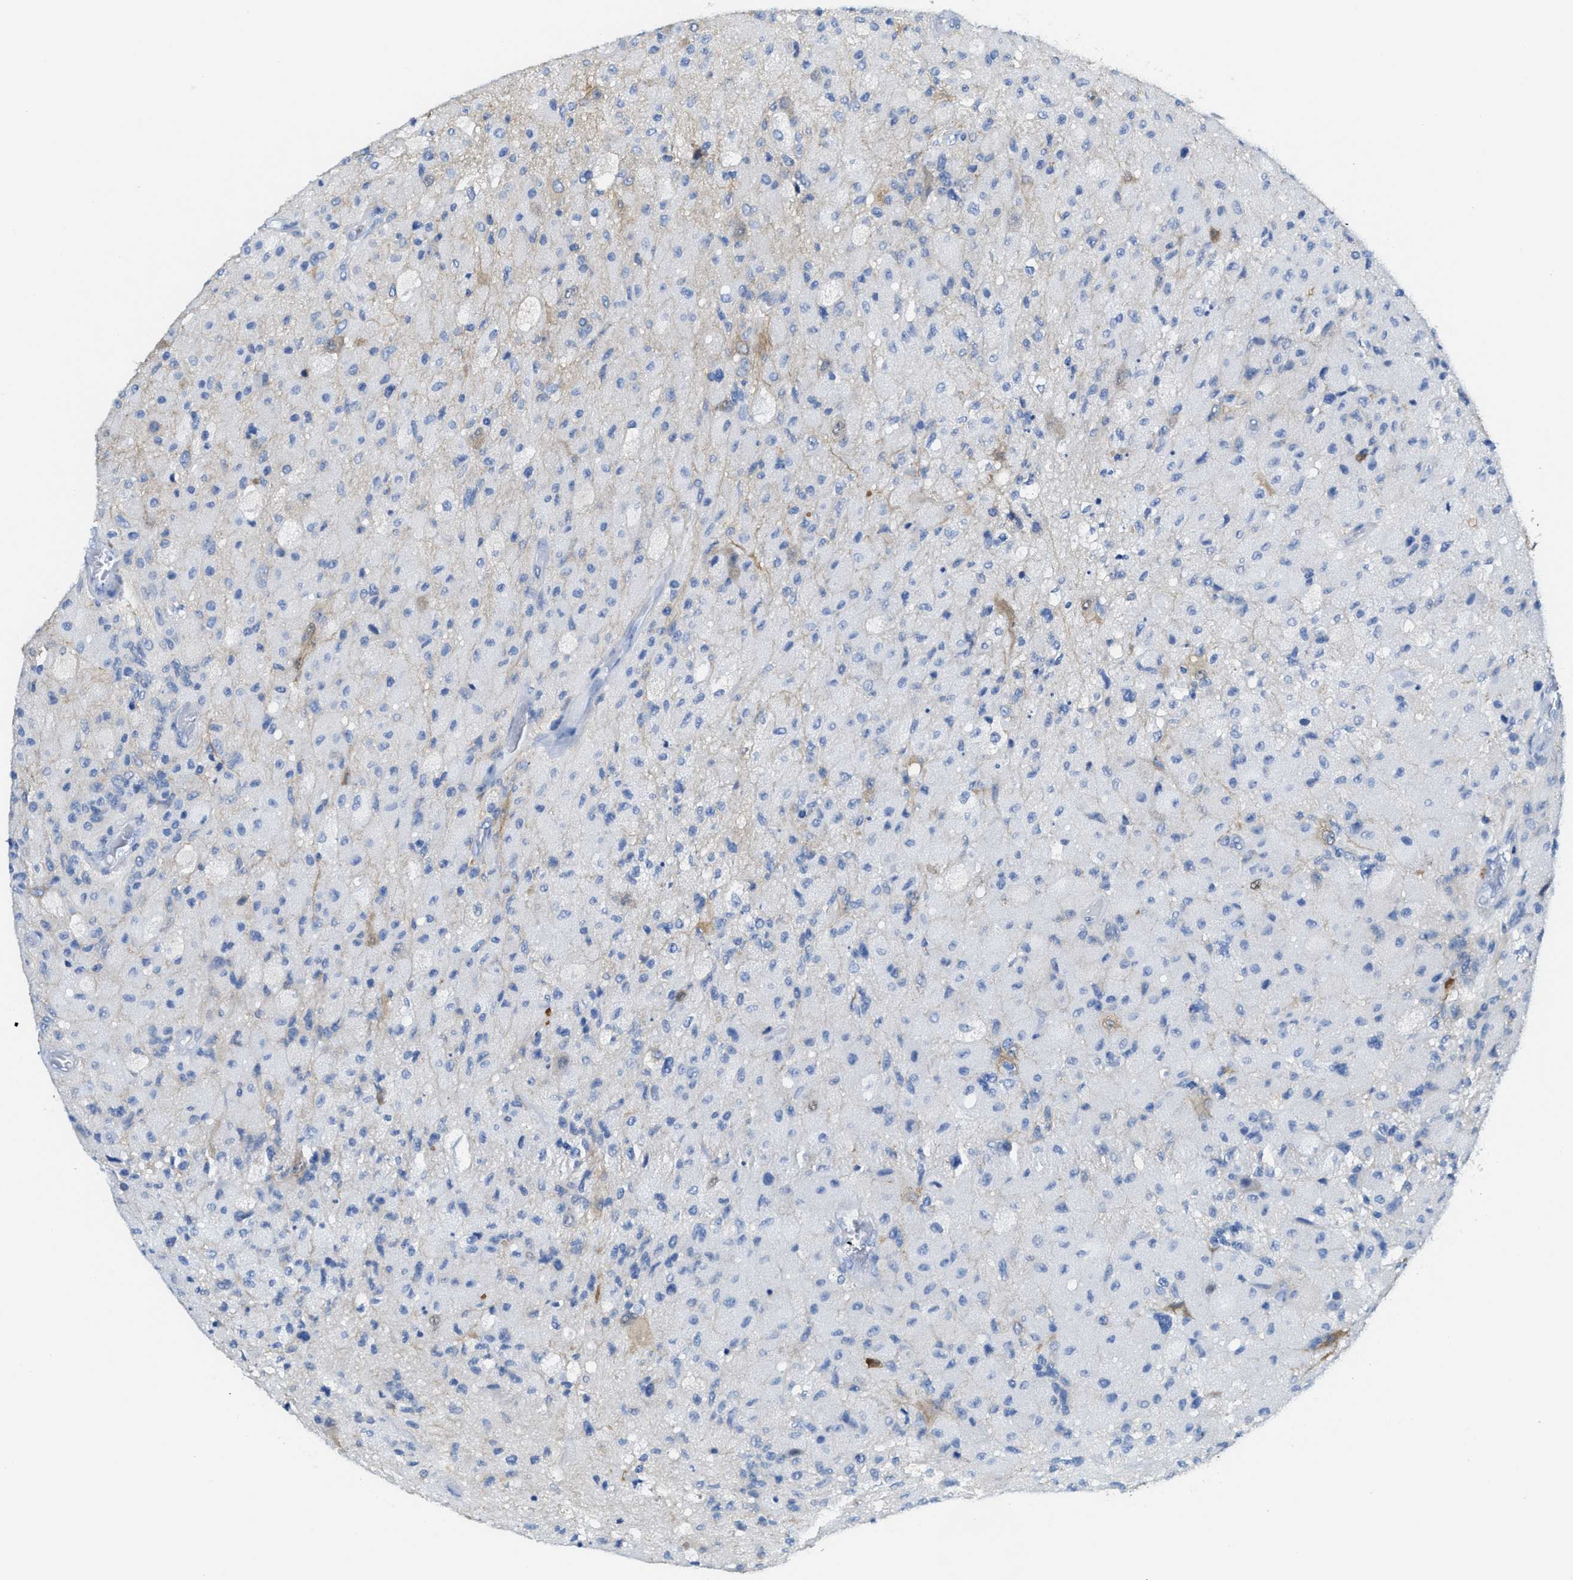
{"staining": {"intensity": "negative", "quantity": "none", "location": "none"}, "tissue": "glioma", "cell_type": "Tumor cells", "image_type": "cancer", "snomed": [{"axis": "morphology", "description": "Normal tissue, NOS"}, {"axis": "morphology", "description": "Glioma, malignant, High grade"}, {"axis": "topography", "description": "Cerebral cortex"}], "caption": "Tumor cells show no significant expression in malignant glioma (high-grade).", "gene": "ASS1", "patient": {"sex": "male", "age": 77}}